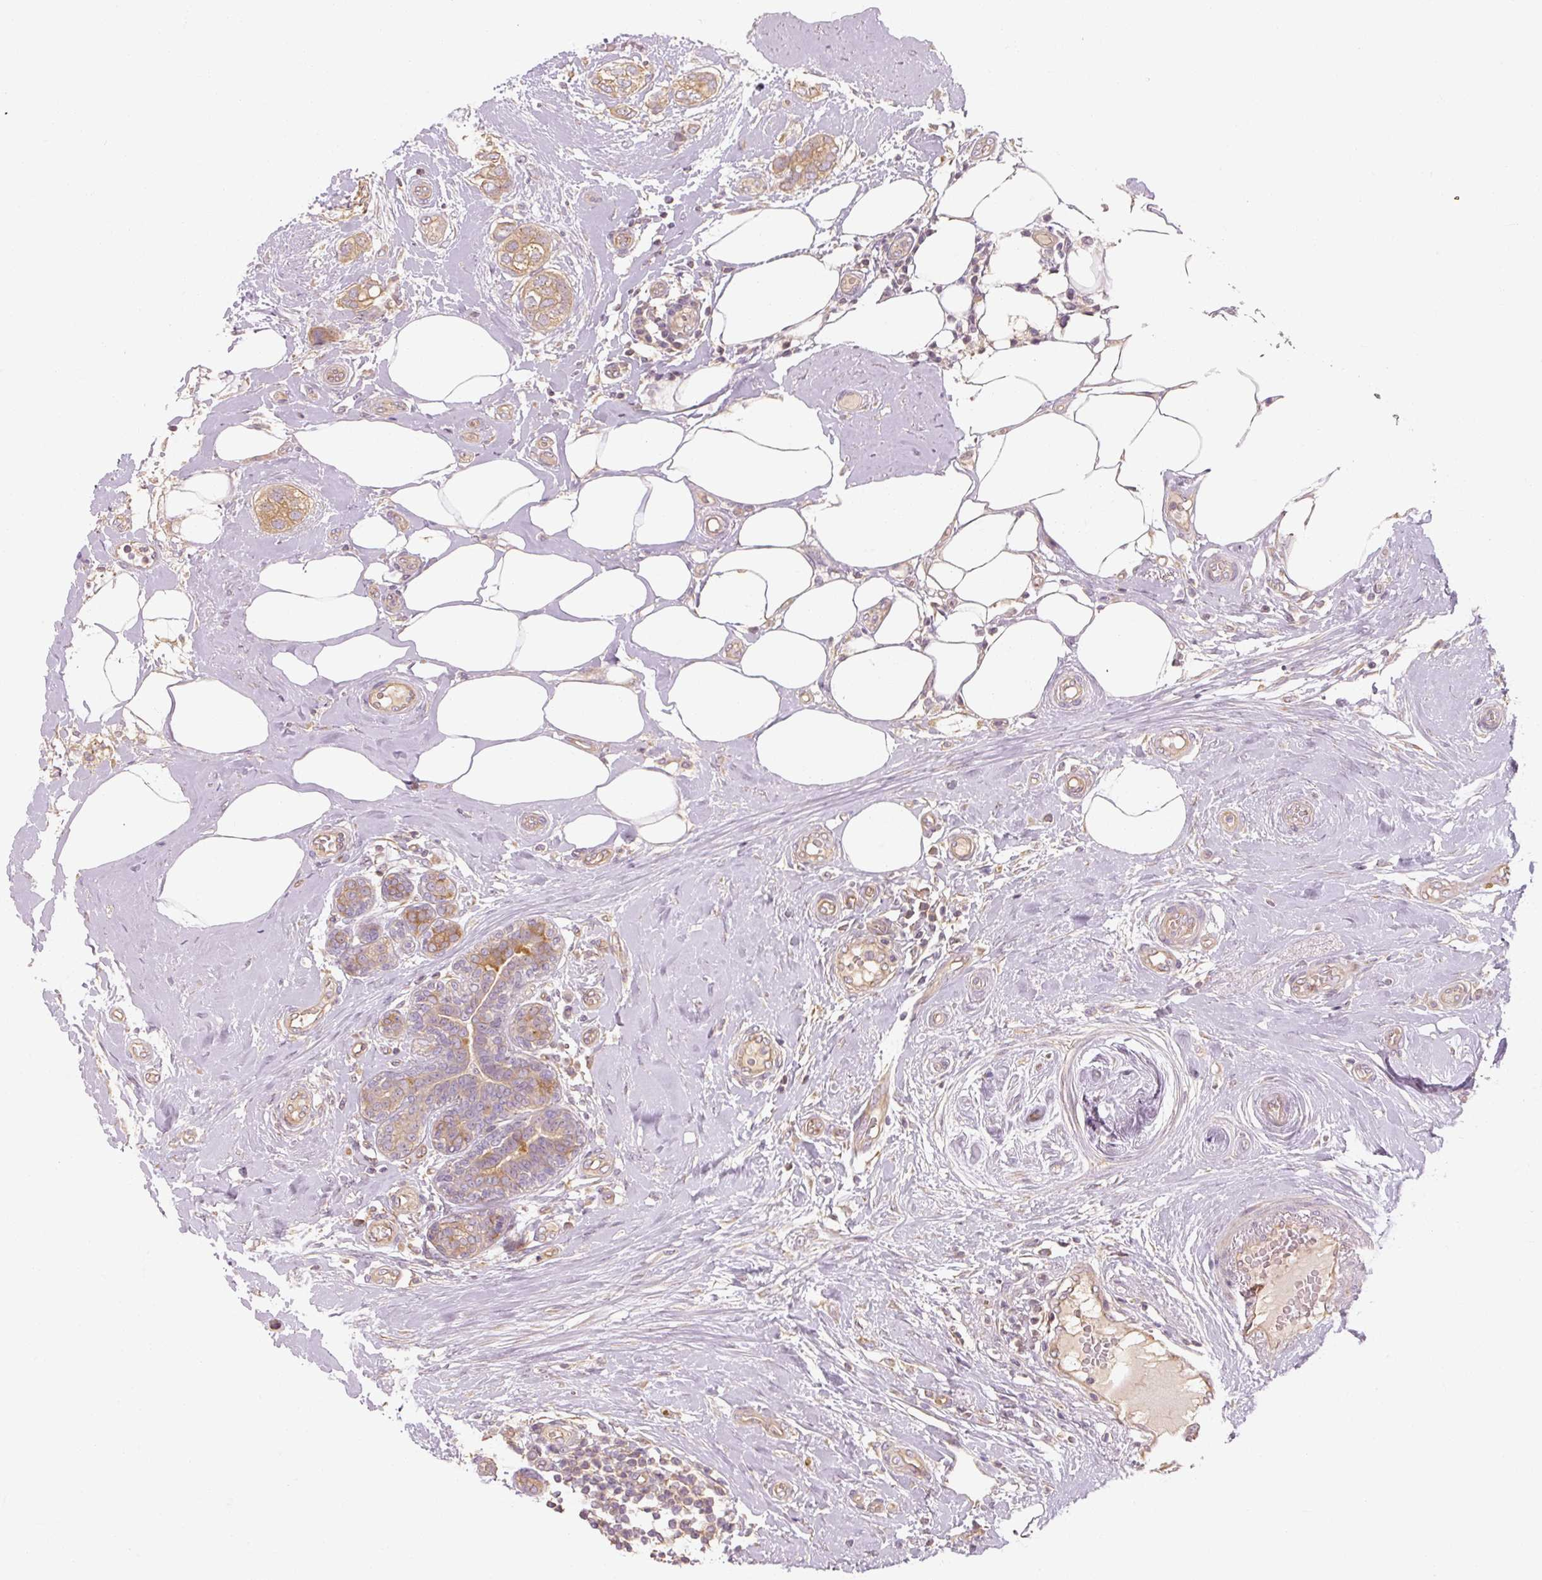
{"staining": {"intensity": "moderate", "quantity": ">75%", "location": "cytoplasmic/membranous"}, "tissue": "breast cancer", "cell_type": "Tumor cells", "image_type": "cancer", "snomed": [{"axis": "morphology", "description": "Duct carcinoma"}, {"axis": "topography", "description": "Breast"}], "caption": "About >75% of tumor cells in breast cancer show moderate cytoplasmic/membranous protein staining as visualized by brown immunohistochemical staining.", "gene": "RB1CC1", "patient": {"sex": "female", "age": 73}}